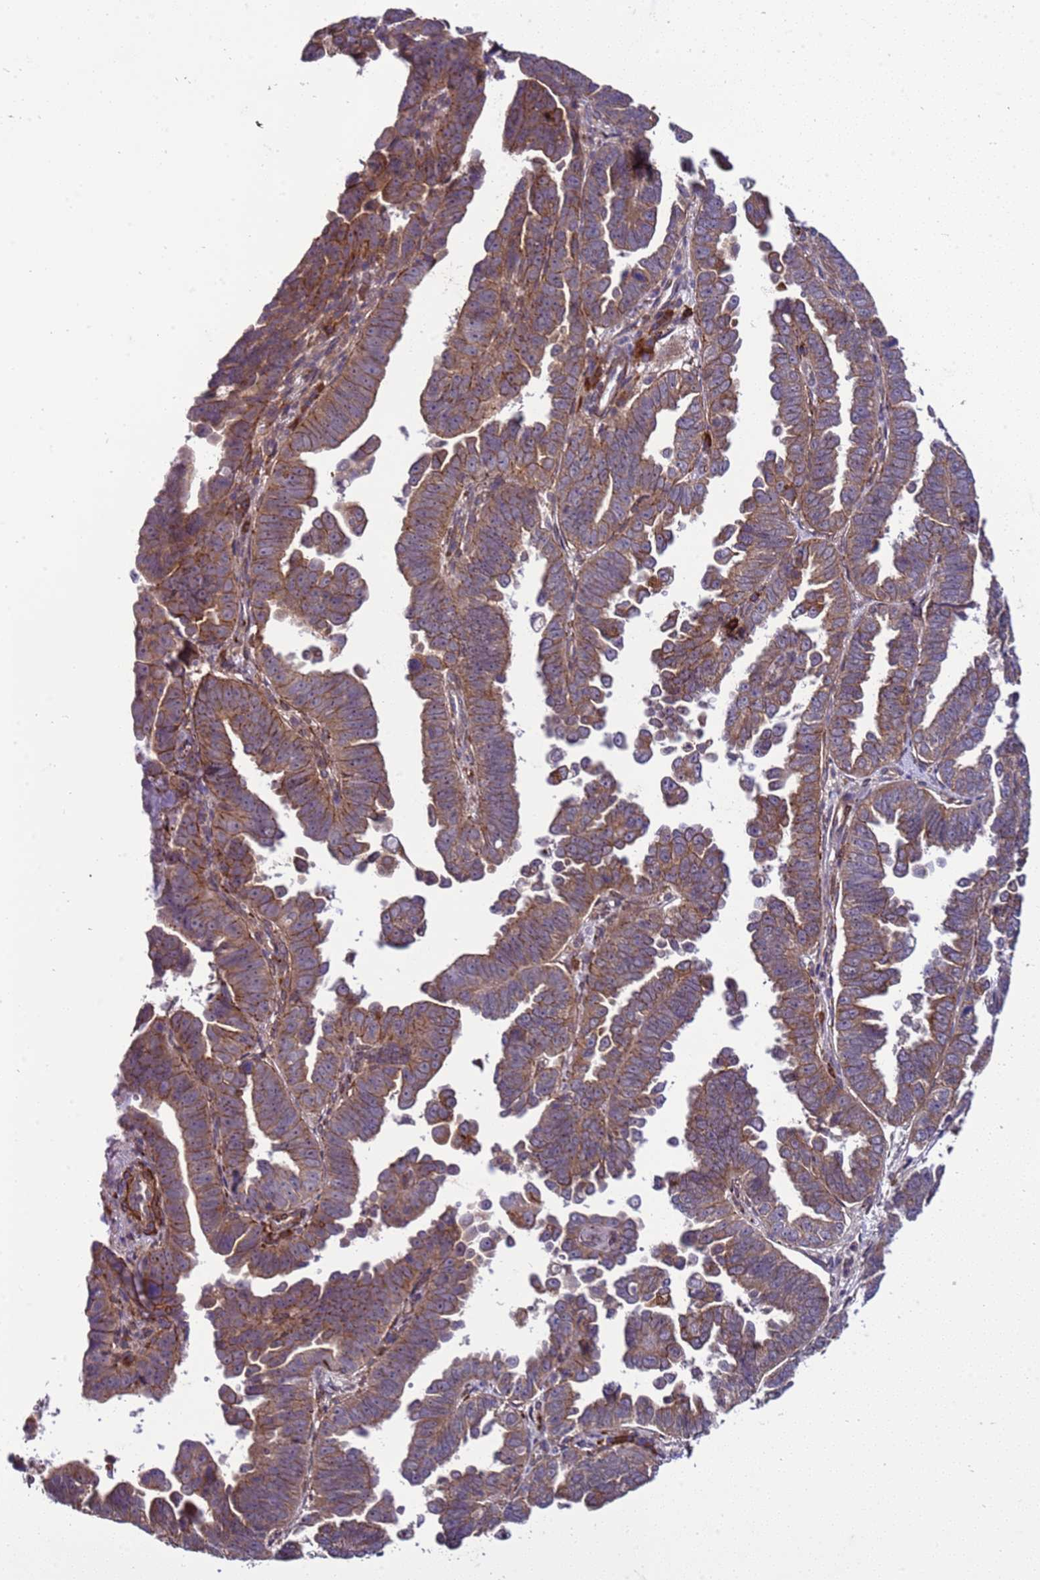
{"staining": {"intensity": "moderate", "quantity": ">75%", "location": "cytoplasmic/membranous"}, "tissue": "endometrial cancer", "cell_type": "Tumor cells", "image_type": "cancer", "snomed": [{"axis": "morphology", "description": "Adenocarcinoma, NOS"}, {"axis": "topography", "description": "Endometrium"}], "caption": "Moderate cytoplasmic/membranous protein expression is present in about >75% of tumor cells in adenocarcinoma (endometrial).", "gene": "GEN1", "patient": {"sex": "female", "age": 75}}